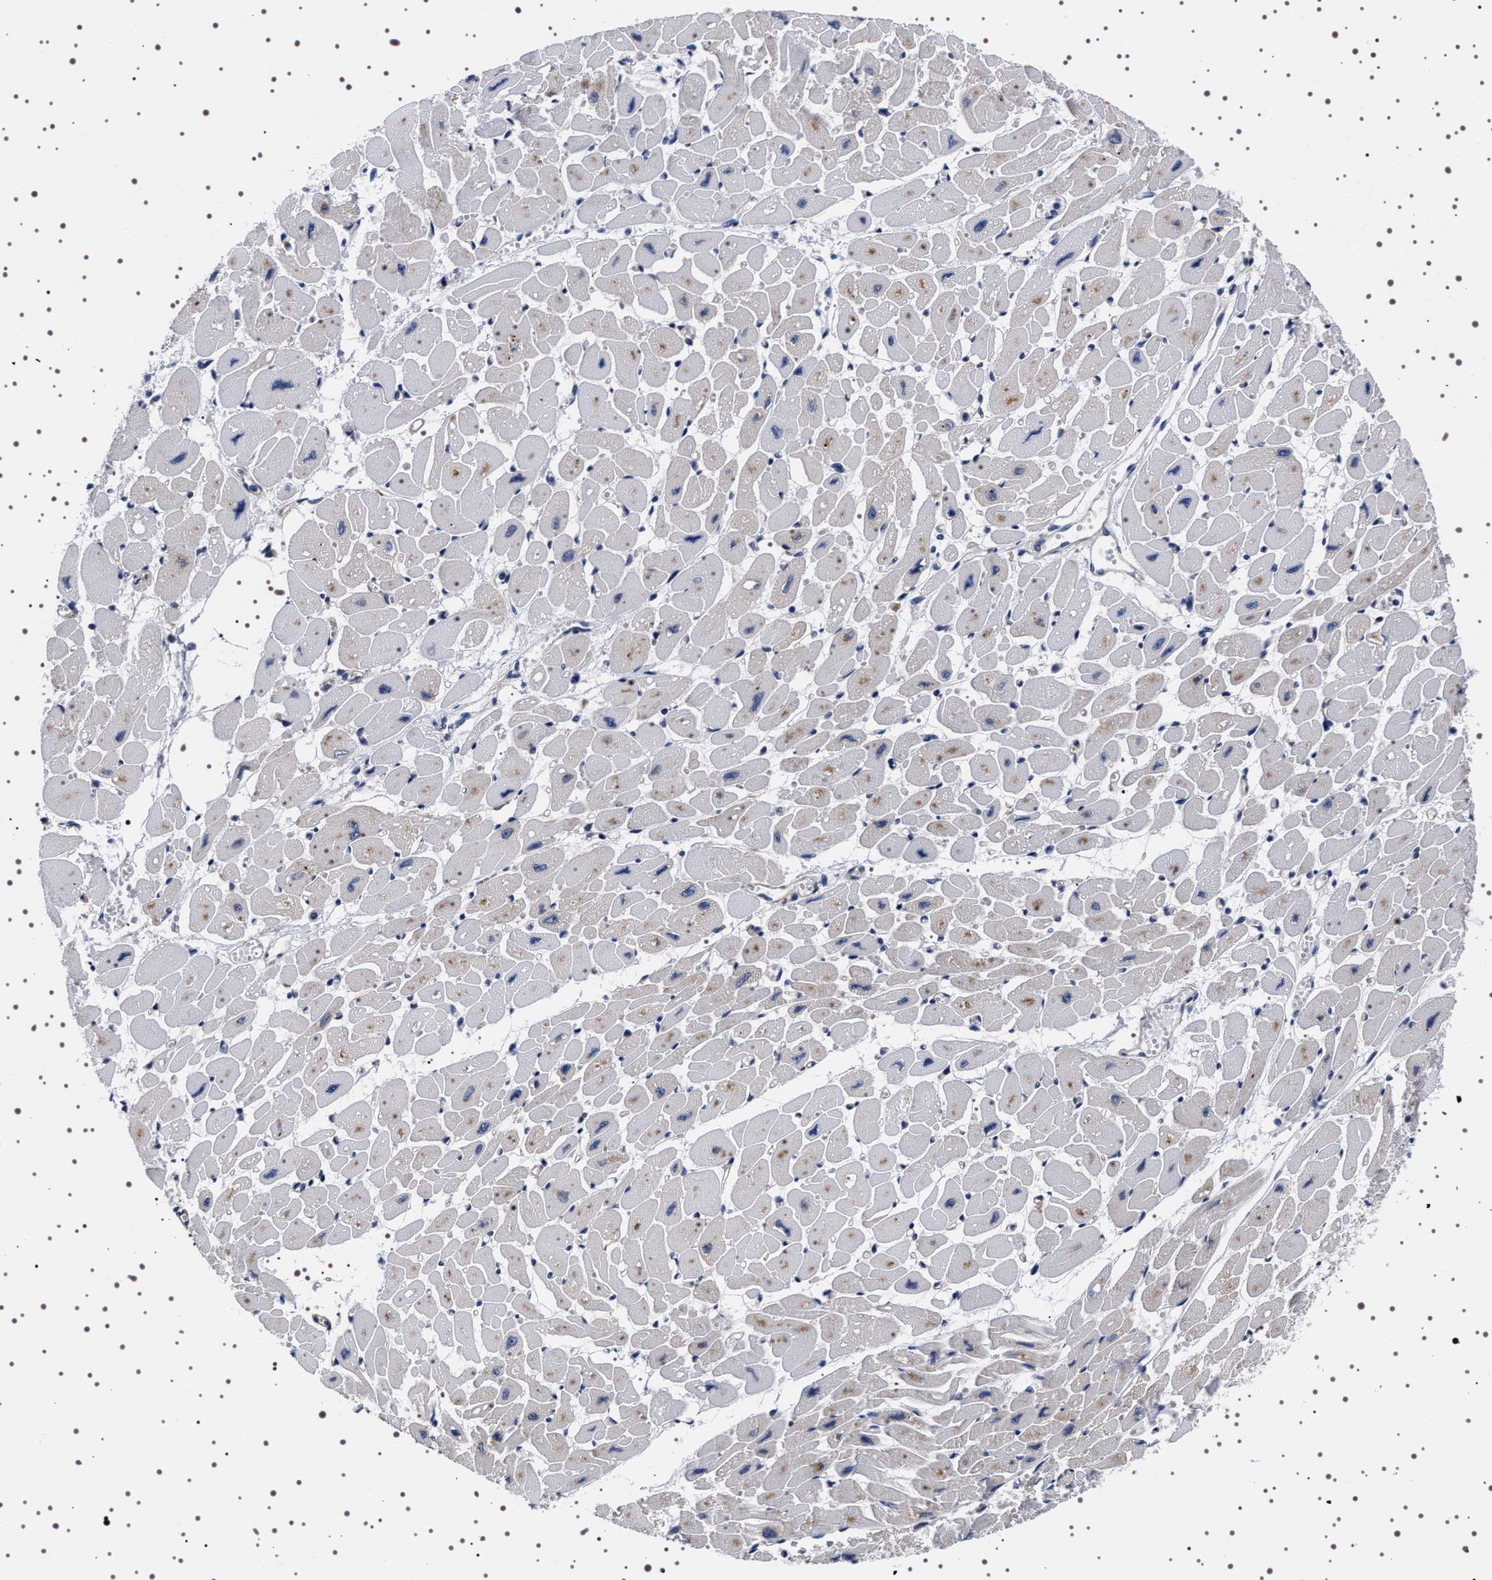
{"staining": {"intensity": "weak", "quantity": "25%-75%", "location": "cytoplasmic/membranous"}, "tissue": "heart muscle", "cell_type": "Cardiomyocytes", "image_type": "normal", "snomed": [{"axis": "morphology", "description": "Normal tissue, NOS"}, {"axis": "topography", "description": "Heart"}], "caption": "The image displays staining of normal heart muscle, revealing weak cytoplasmic/membranous protein positivity (brown color) within cardiomyocytes. The staining was performed using DAB (3,3'-diaminobenzidine) to visualize the protein expression in brown, while the nuclei were stained in blue with hematoxylin (Magnification: 20x).", "gene": "DARS1", "patient": {"sex": "female", "age": 54}}